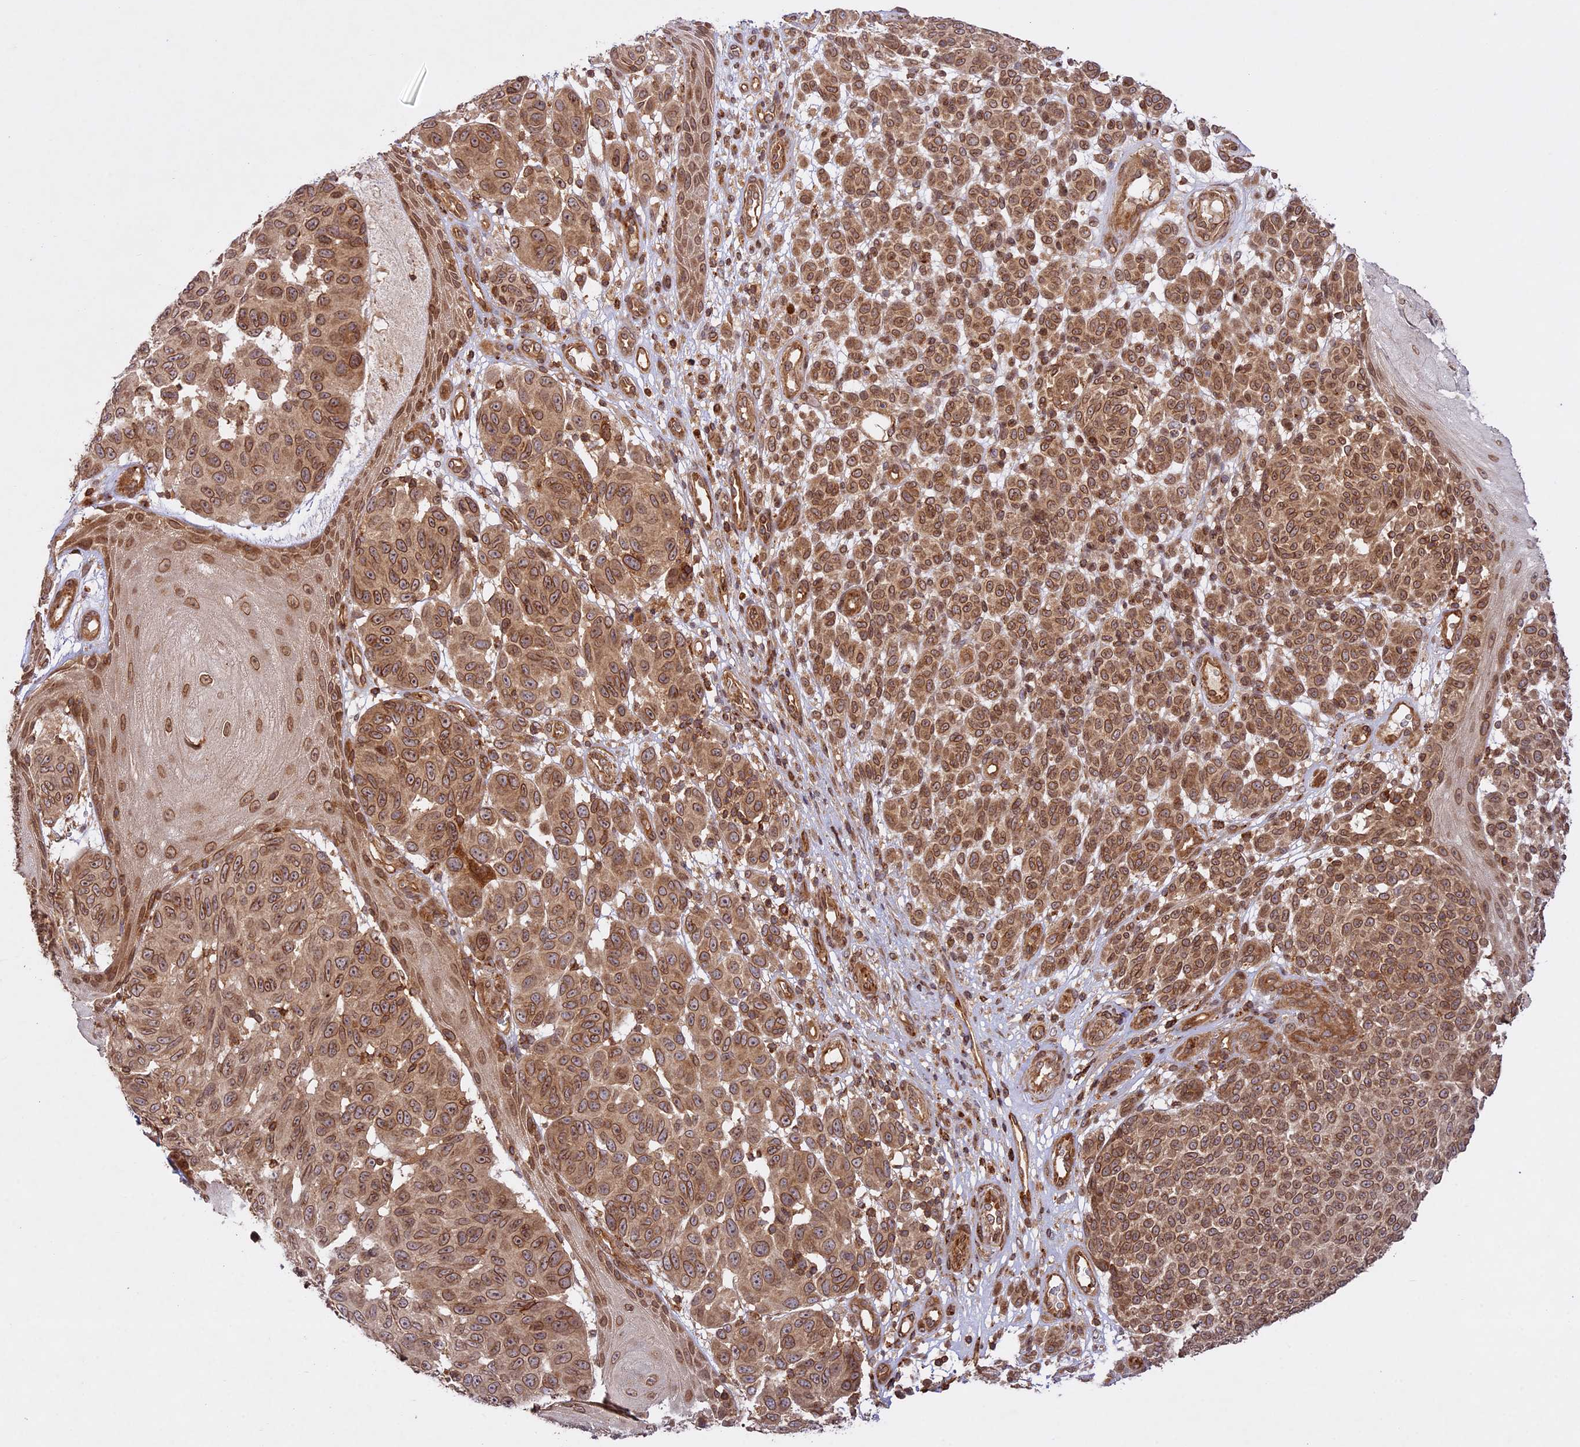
{"staining": {"intensity": "moderate", "quantity": ">75%", "location": "cytoplasmic/membranous,nuclear"}, "tissue": "melanoma", "cell_type": "Tumor cells", "image_type": "cancer", "snomed": [{"axis": "morphology", "description": "Malignant melanoma, NOS"}, {"axis": "topography", "description": "Skin"}], "caption": "Immunohistochemical staining of malignant melanoma demonstrates medium levels of moderate cytoplasmic/membranous and nuclear protein expression in approximately >75% of tumor cells. The staining is performed using DAB brown chromogen to label protein expression. The nuclei are counter-stained blue using hematoxylin.", "gene": "DGKH", "patient": {"sex": "male", "age": 49}}